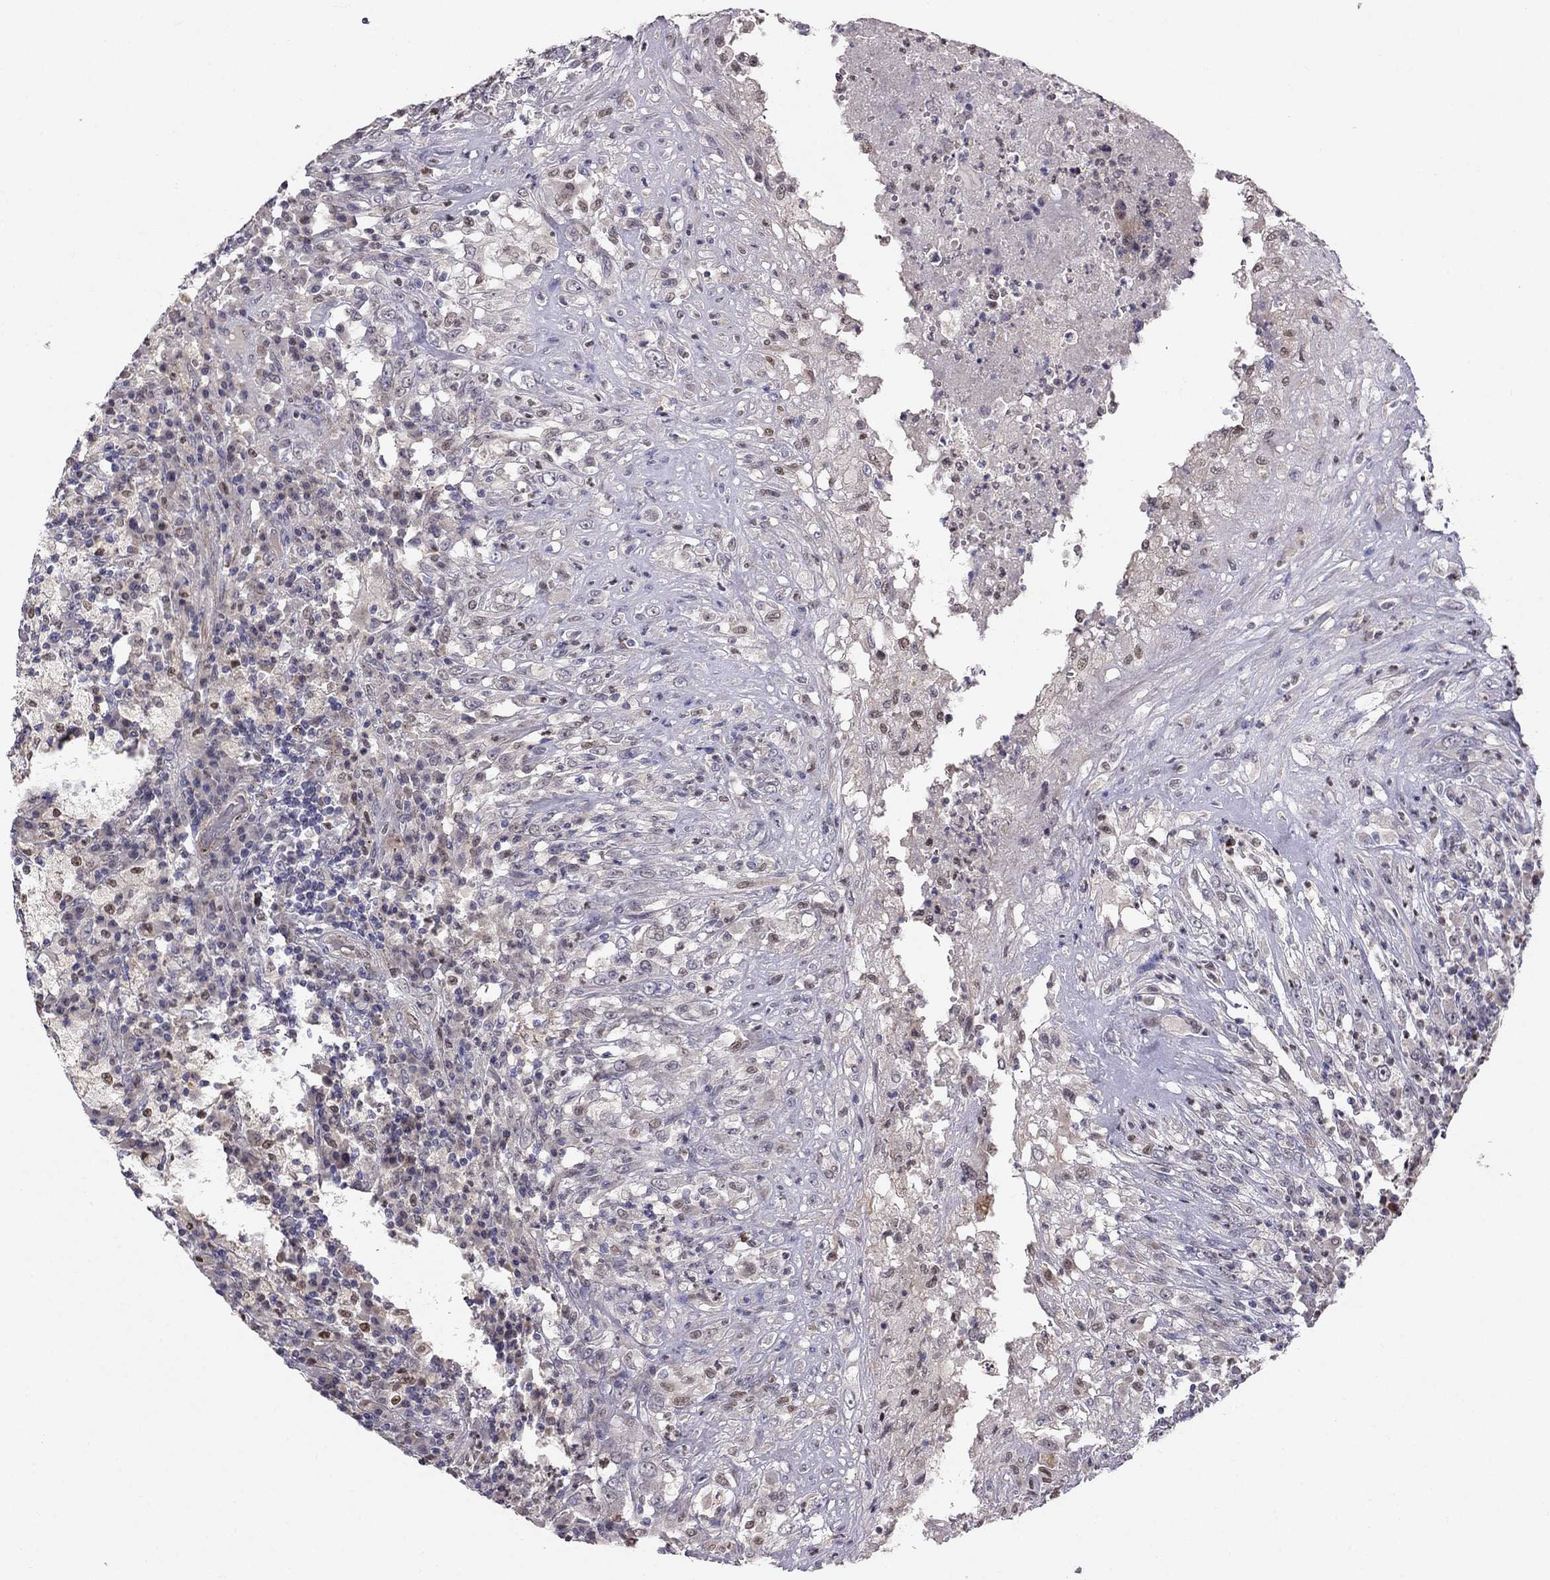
{"staining": {"intensity": "negative", "quantity": "none", "location": "none"}, "tissue": "testis cancer", "cell_type": "Tumor cells", "image_type": "cancer", "snomed": [{"axis": "morphology", "description": "Necrosis, NOS"}, {"axis": "morphology", "description": "Carcinoma, Embryonal, NOS"}, {"axis": "topography", "description": "Testis"}], "caption": "IHC photomicrograph of testis embryonal carcinoma stained for a protein (brown), which demonstrates no positivity in tumor cells.", "gene": "LRRC39", "patient": {"sex": "male", "age": 19}}